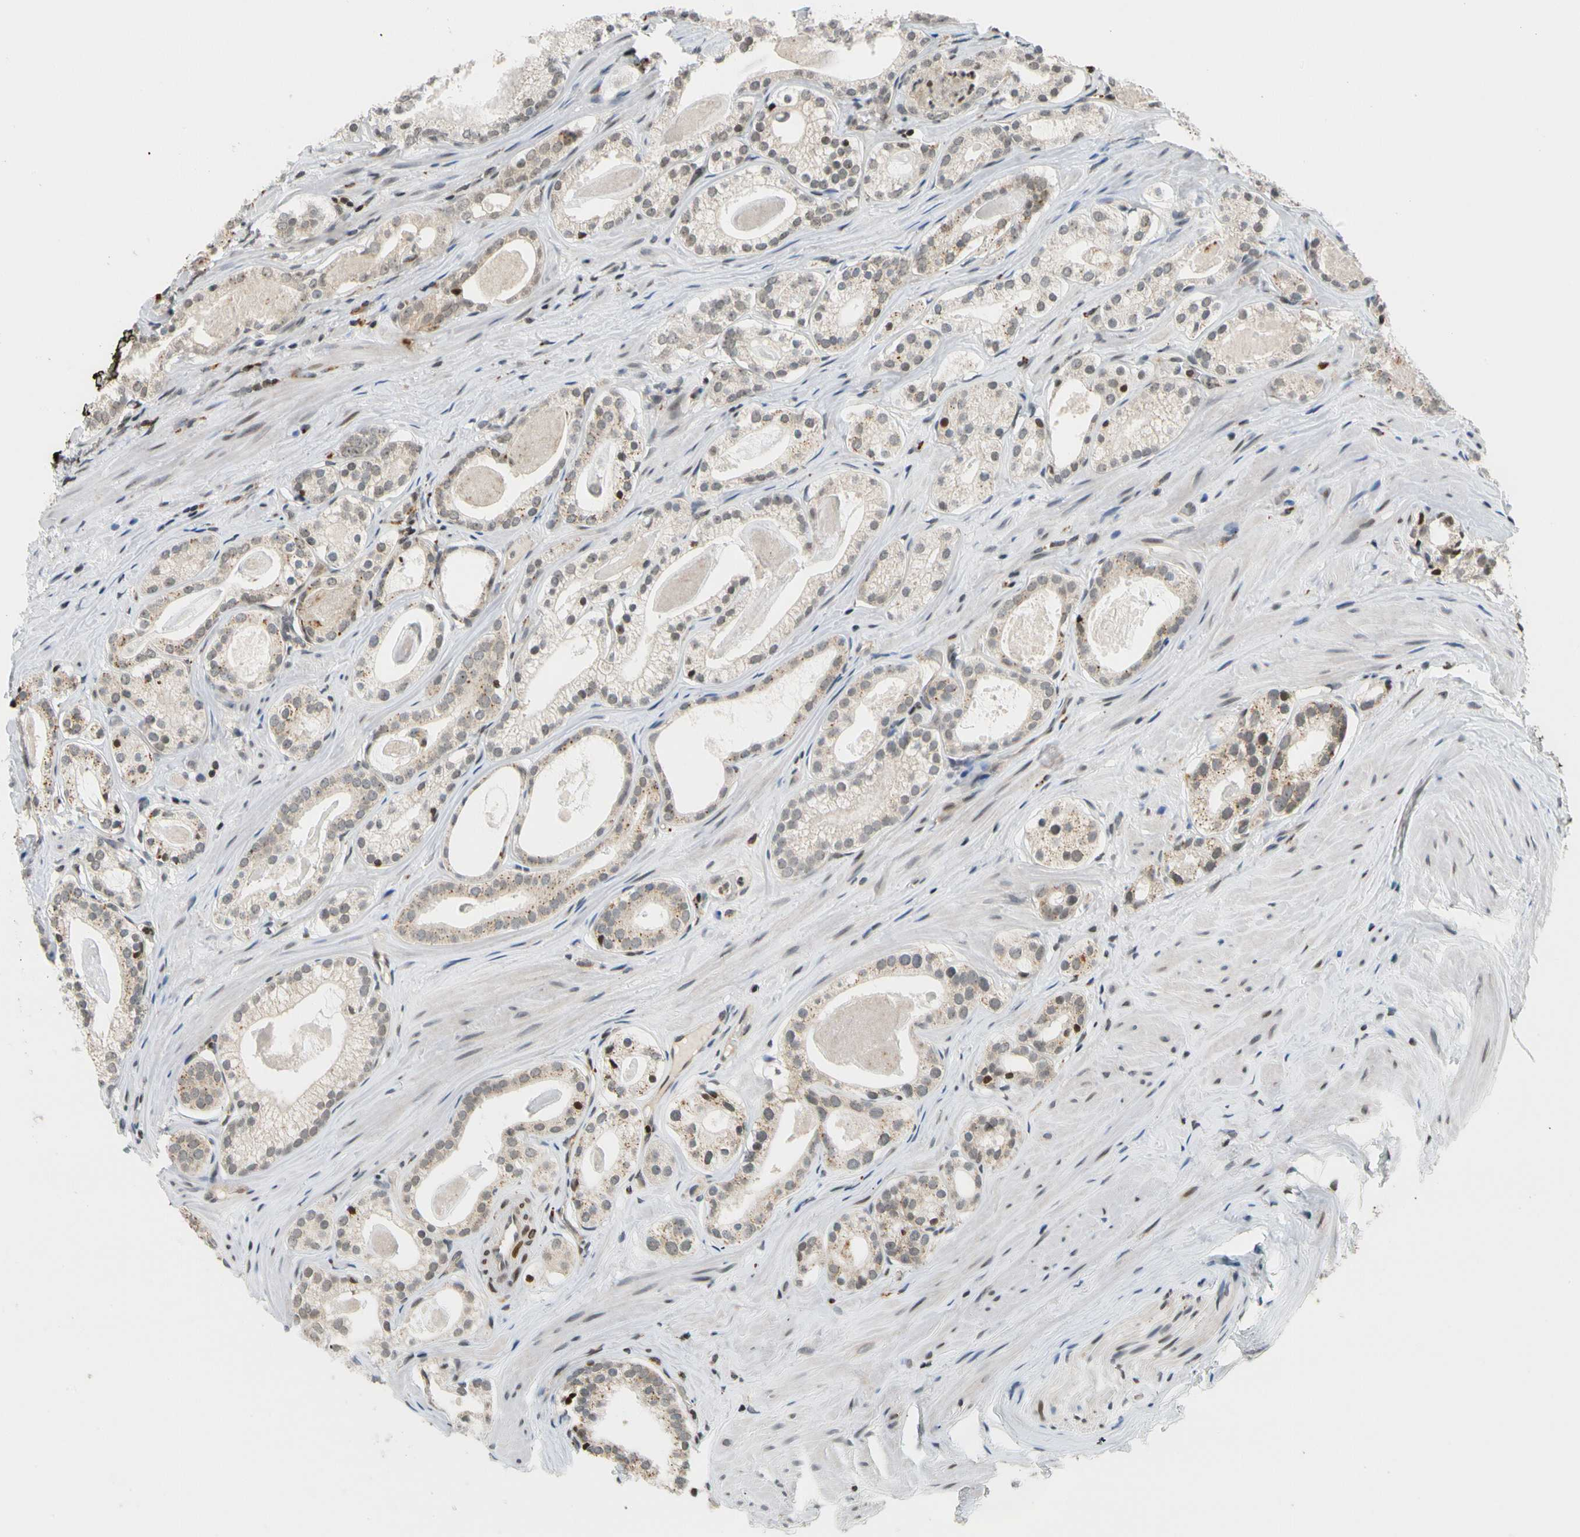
{"staining": {"intensity": "moderate", "quantity": "<25%", "location": "cytoplasmic/membranous"}, "tissue": "prostate cancer", "cell_type": "Tumor cells", "image_type": "cancer", "snomed": [{"axis": "morphology", "description": "Adenocarcinoma, Low grade"}, {"axis": "topography", "description": "Prostate"}], "caption": "IHC of prostate cancer shows low levels of moderate cytoplasmic/membranous positivity in approximately <25% of tumor cells.", "gene": "CDK7", "patient": {"sex": "male", "age": 59}}